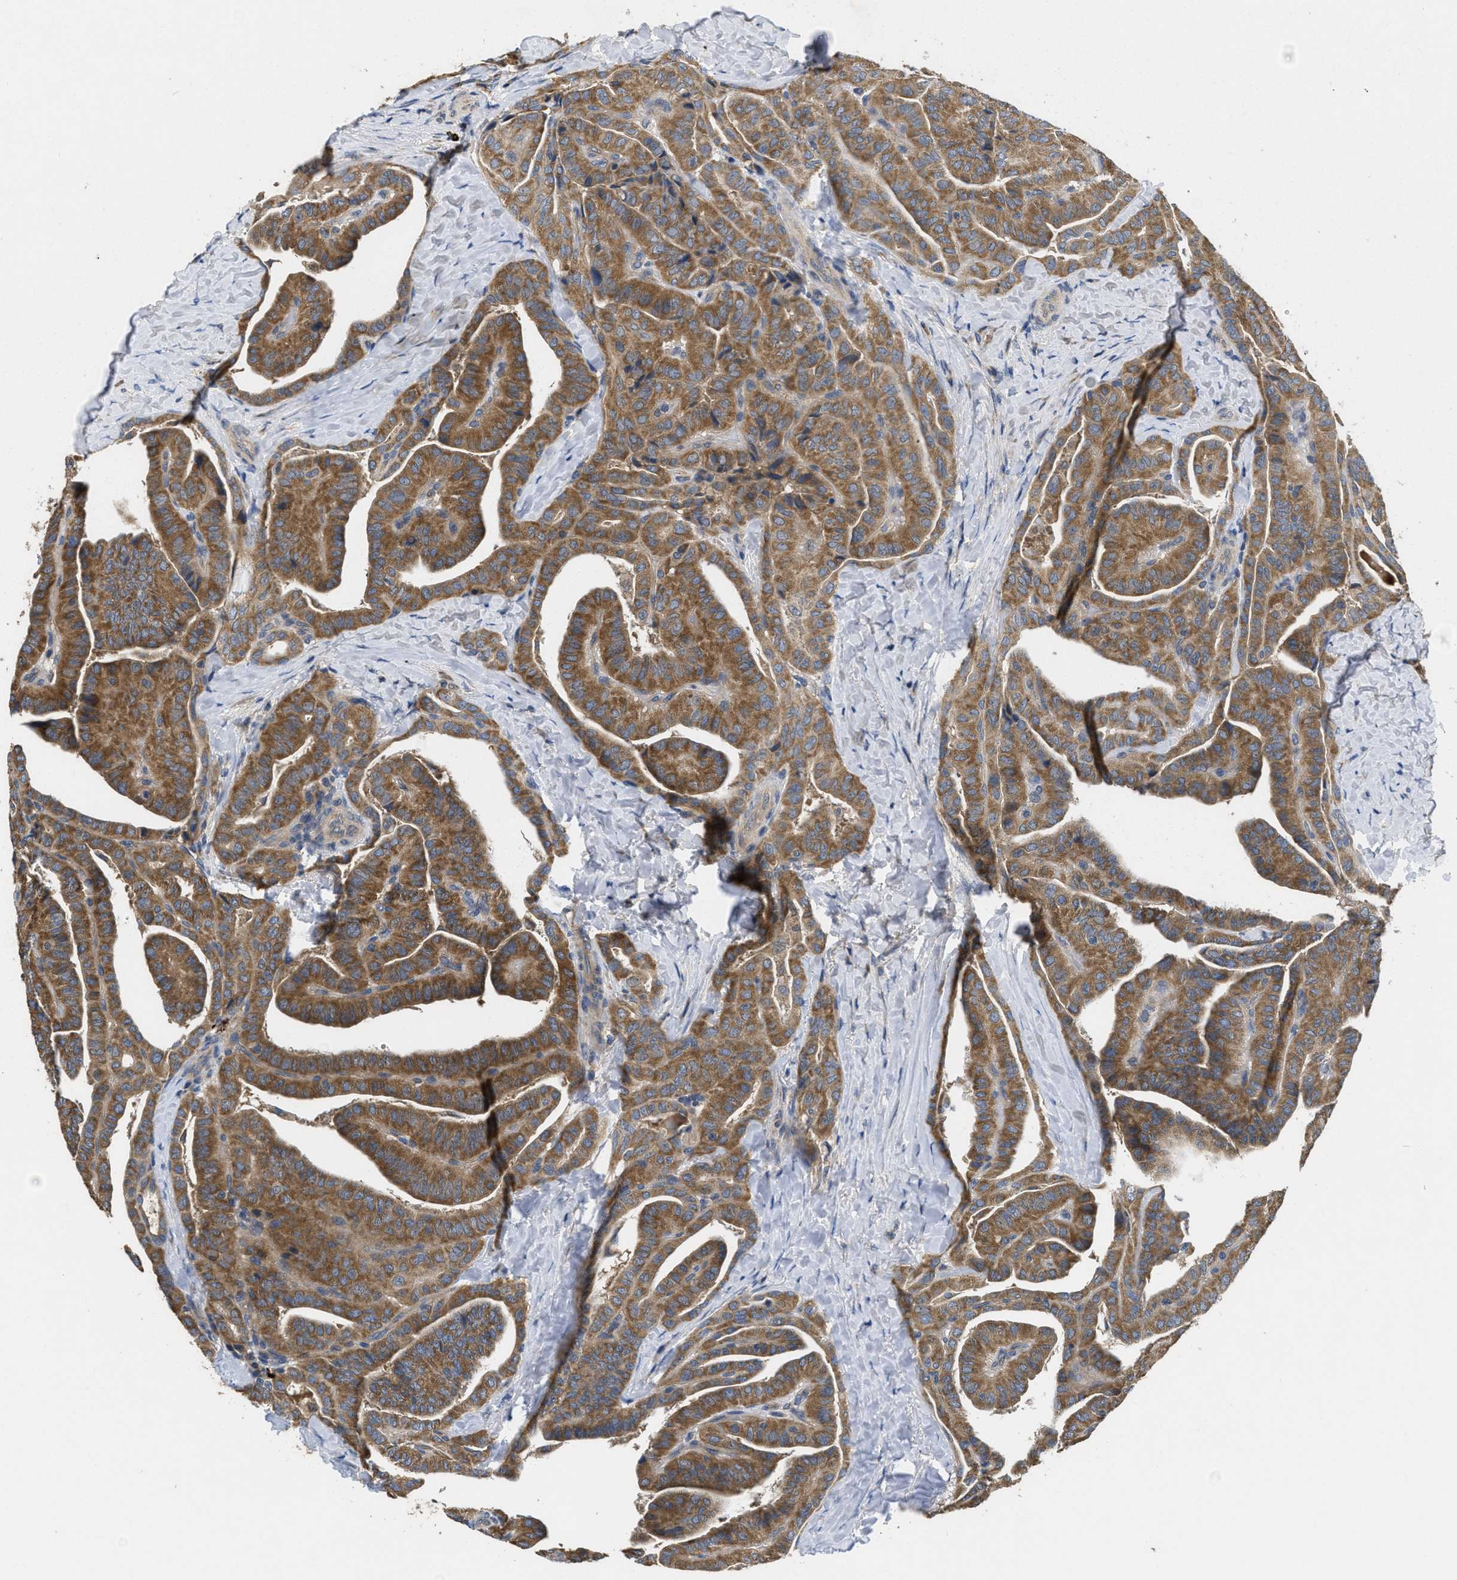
{"staining": {"intensity": "moderate", "quantity": ">75%", "location": "cytoplasmic/membranous"}, "tissue": "thyroid cancer", "cell_type": "Tumor cells", "image_type": "cancer", "snomed": [{"axis": "morphology", "description": "Papillary adenocarcinoma, NOS"}, {"axis": "topography", "description": "Thyroid gland"}], "caption": "This is an image of immunohistochemistry staining of thyroid cancer, which shows moderate staining in the cytoplasmic/membranous of tumor cells.", "gene": "GALK1", "patient": {"sex": "male", "age": 77}}